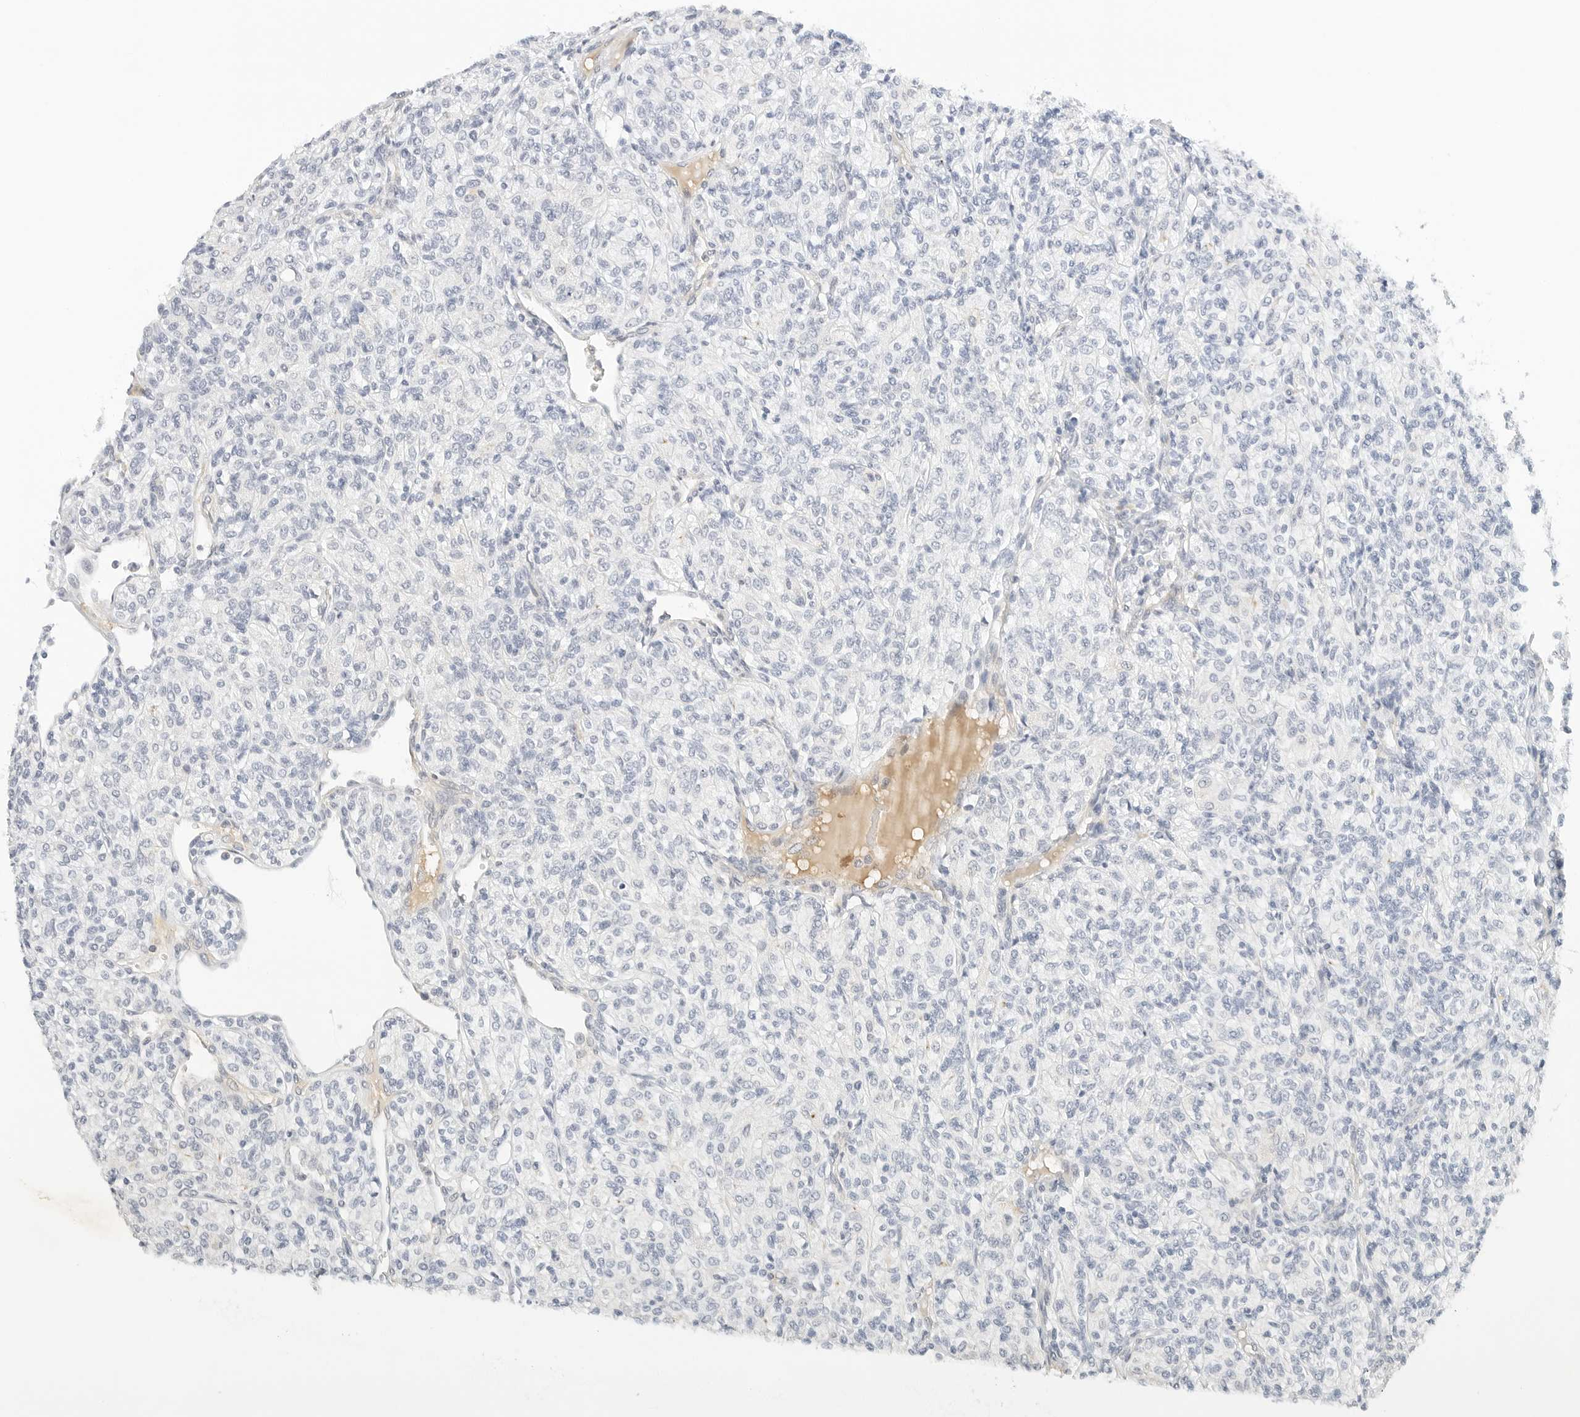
{"staining": {"intensity": "negative", "quantity": "none", "location": "none"}, "tissue": "renal cancer", "cell_type": "Tumor cells", "image_type": "cancer", "snomed": [{"axis": "morphology", "description": "Adenocarcinoma, NOS"}, {"axis": "topography", "description": "Kidney"}], "caption": "Tumor cells show no significant staining in renal adenocarcinoma.", "gene": "PKDCC", "patient": {"sex": "male", "age": 77}}